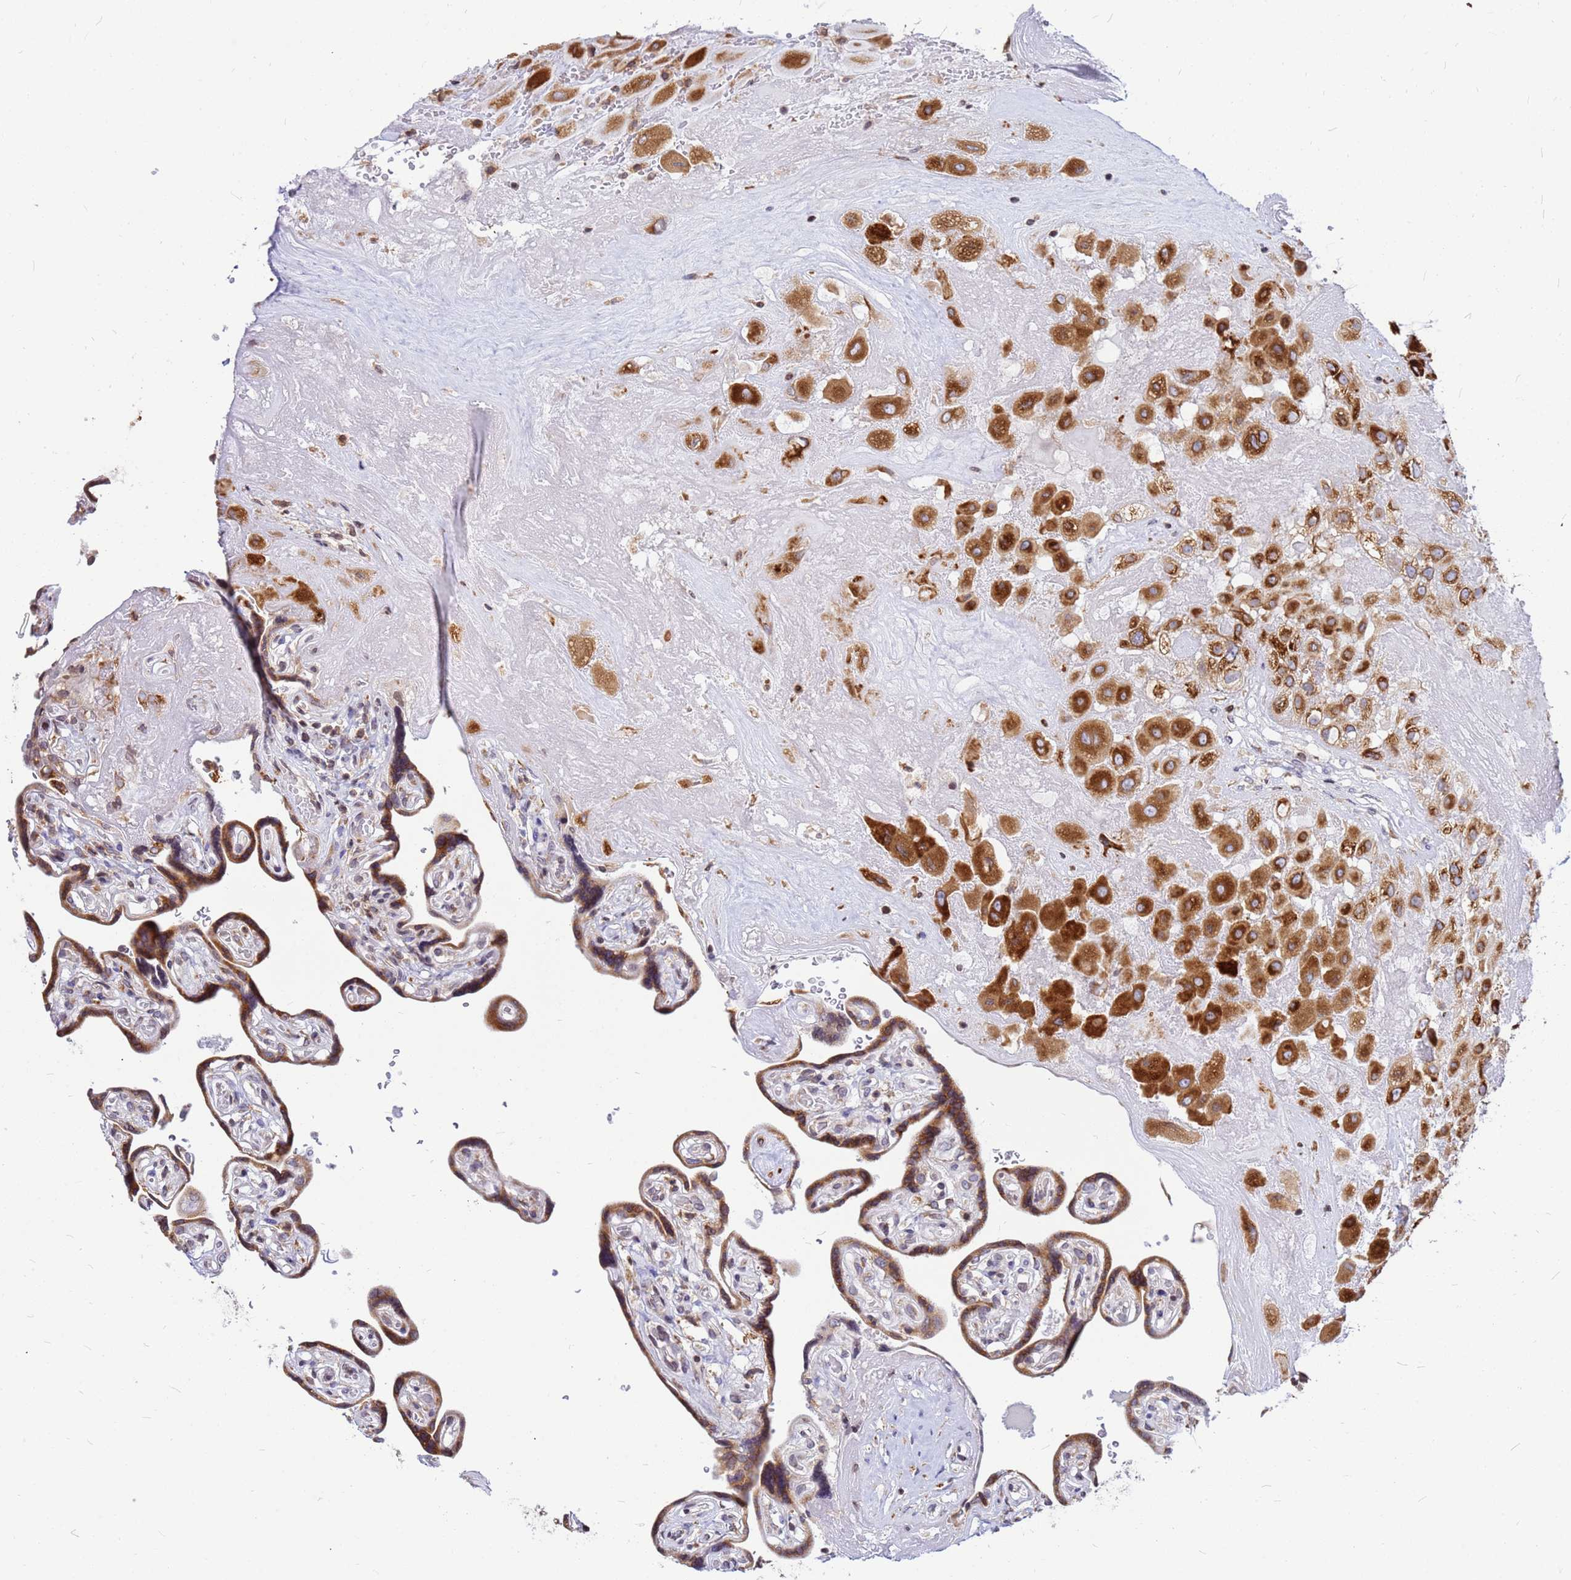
{"staining": {"intensity": "strong", "quantity": ">75%", "location": "cytoplasmic/membranous"}, "tissue": "placenta", "cell_type": "Decidual cells", "image_type": "normal", "snomed": [{"axis": "morphology", "description": "Normal tissue, NOS"}, {"axis": "topography", "description": "Placenta"}], "caption": "IHC of unremarkable human placenta shows high levels of strong cytoplasmic/membranous expression in approximately >75% of decidual cells.", "gene": "SSR4", "patient": {"sex": "female", "age": 32}}